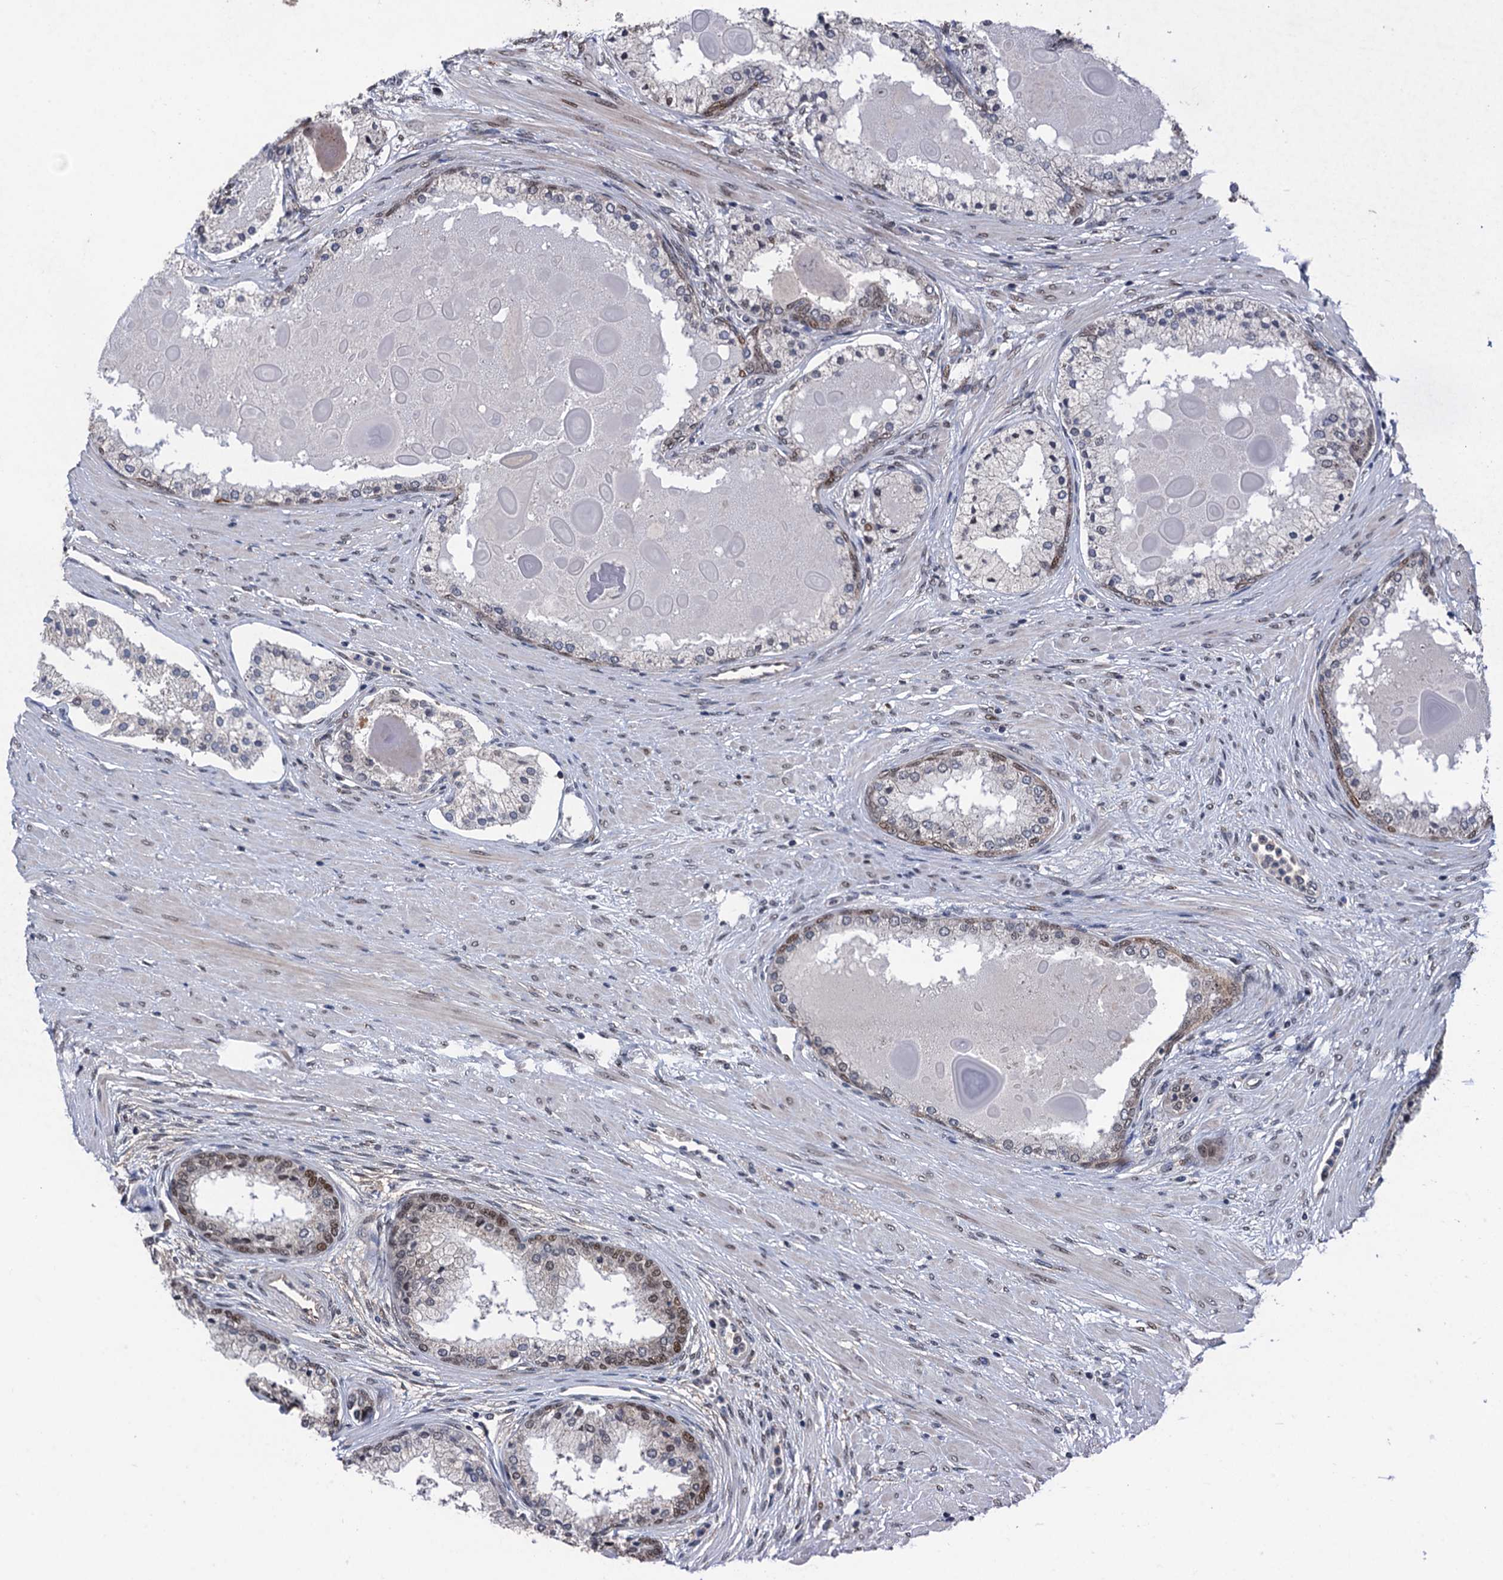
{"staining": {"intensity": "moderate", "quantity": "<25%", "location": "nuclear"}, "tissue": "prostate cancer", "cell_type": "Tumor cells", "image_type": "cancer", "snomed": [{"axis": "morphology", "description": "Adenocarcinoma, Low grade"}, {"axis": "topography", "description": "Prostate"}], "caption": "Approximately <25% of tumor cells in human prostate cancer (adenocarcinoma (low-grade)) demonstrate moderate nuclear protein staining as visualized by brown immunohistochemical staining.", "gene": "RASSF4", "patient": {"sex": "male", "age": 59}}